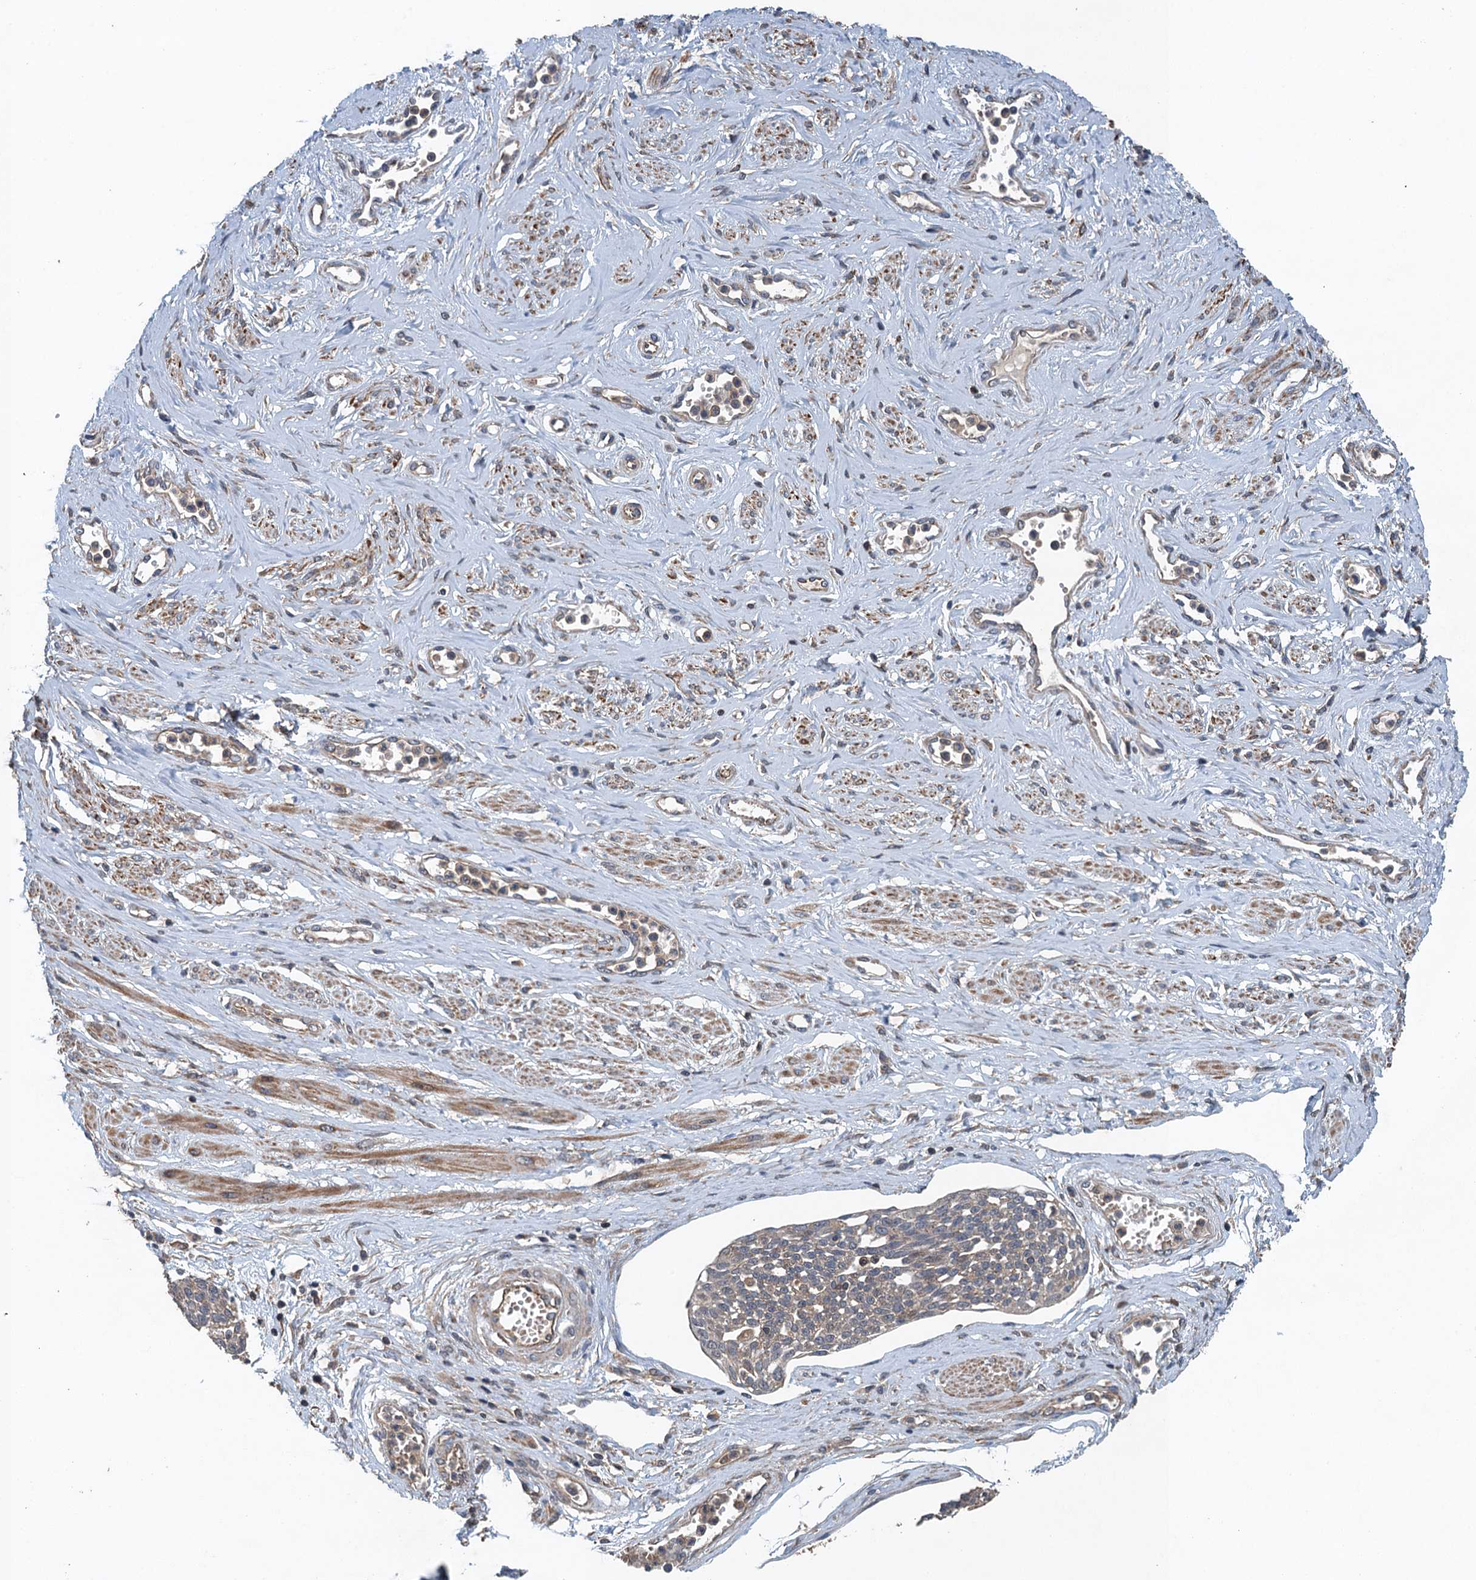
{"staining": {"intensity": "weak", "quantity": ">75%", "location": "cytoplasmic/membranous"}, "tissue": "cervical cancer", "cell_type": "Tumor cells", "image_type": "cancer", "snomed": [{"axis": "morphology", "description": "Squamous cell carcinoma, NOS"}, {"axis": "topography", "description": "Cervix"}], "caption": "Brown immunohistochemical staining in human cervical squamous cell carcinoma demonstrates weak cytoplasmic/membranous expression in approximately >75% of tumor cells.", "gene": "BORCS5", "patient": {"sex": "female", "age": 34}}